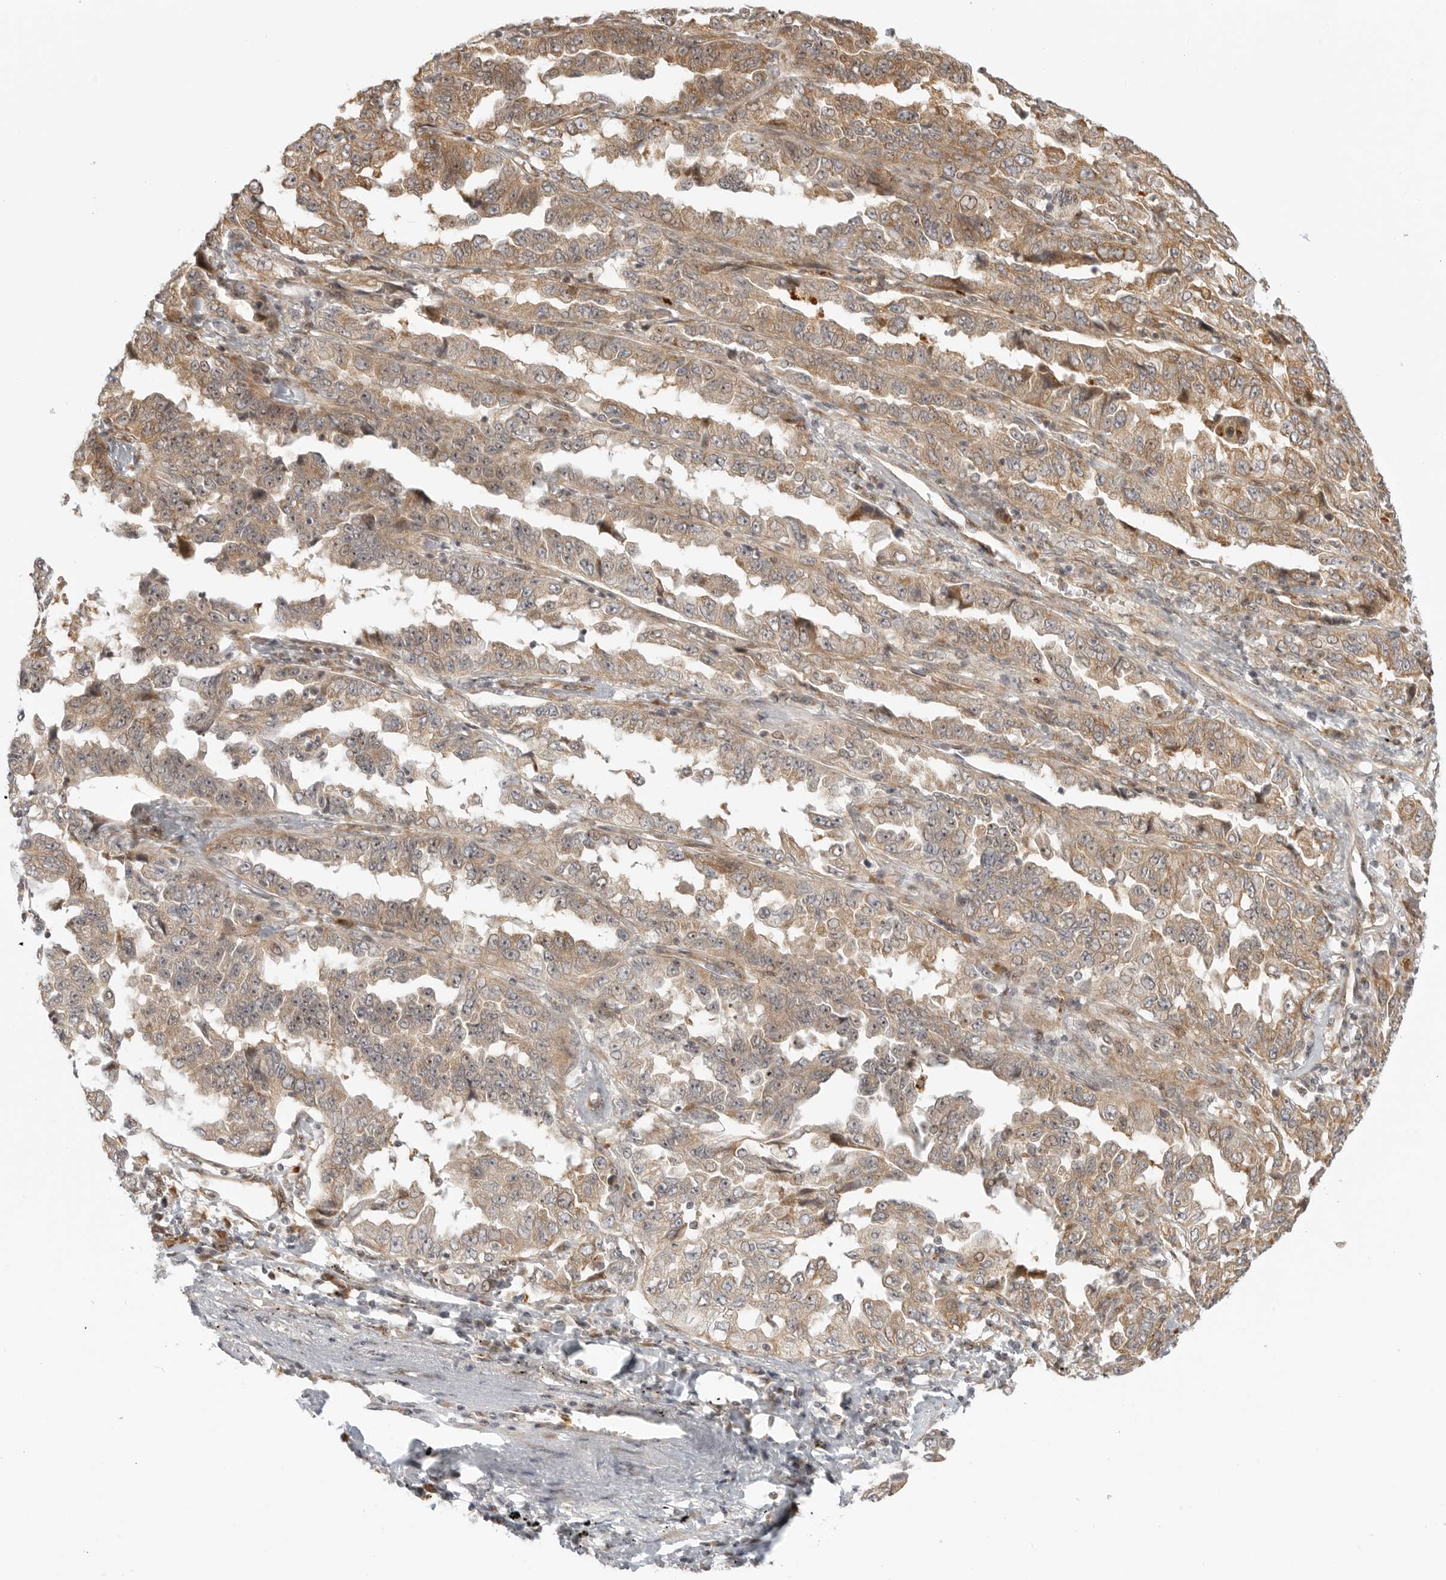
{"staining": {"intensity": "moderate", "quantity": "25%-75%", "location": "cytoplasmic/membranous,nuclear"}, "tissue": "lung cancer", "cell_type": "Tumor cells", "image_type": "cancer", "snomed": [{"axis": "morphology", "description": "Adenocarcinoma, NOS"}, {"axis": "topography", "description": "Lung"}], "caption": "Immunohistochemical staining of human lung cancer (adenocarcinoma) displays moderate cytoplasmic/membranous and nuclear protein staining in about 25%-75% of tumor cells.", "gene": "DSCC1", "patient": {"sex": "female", "age": 51}}